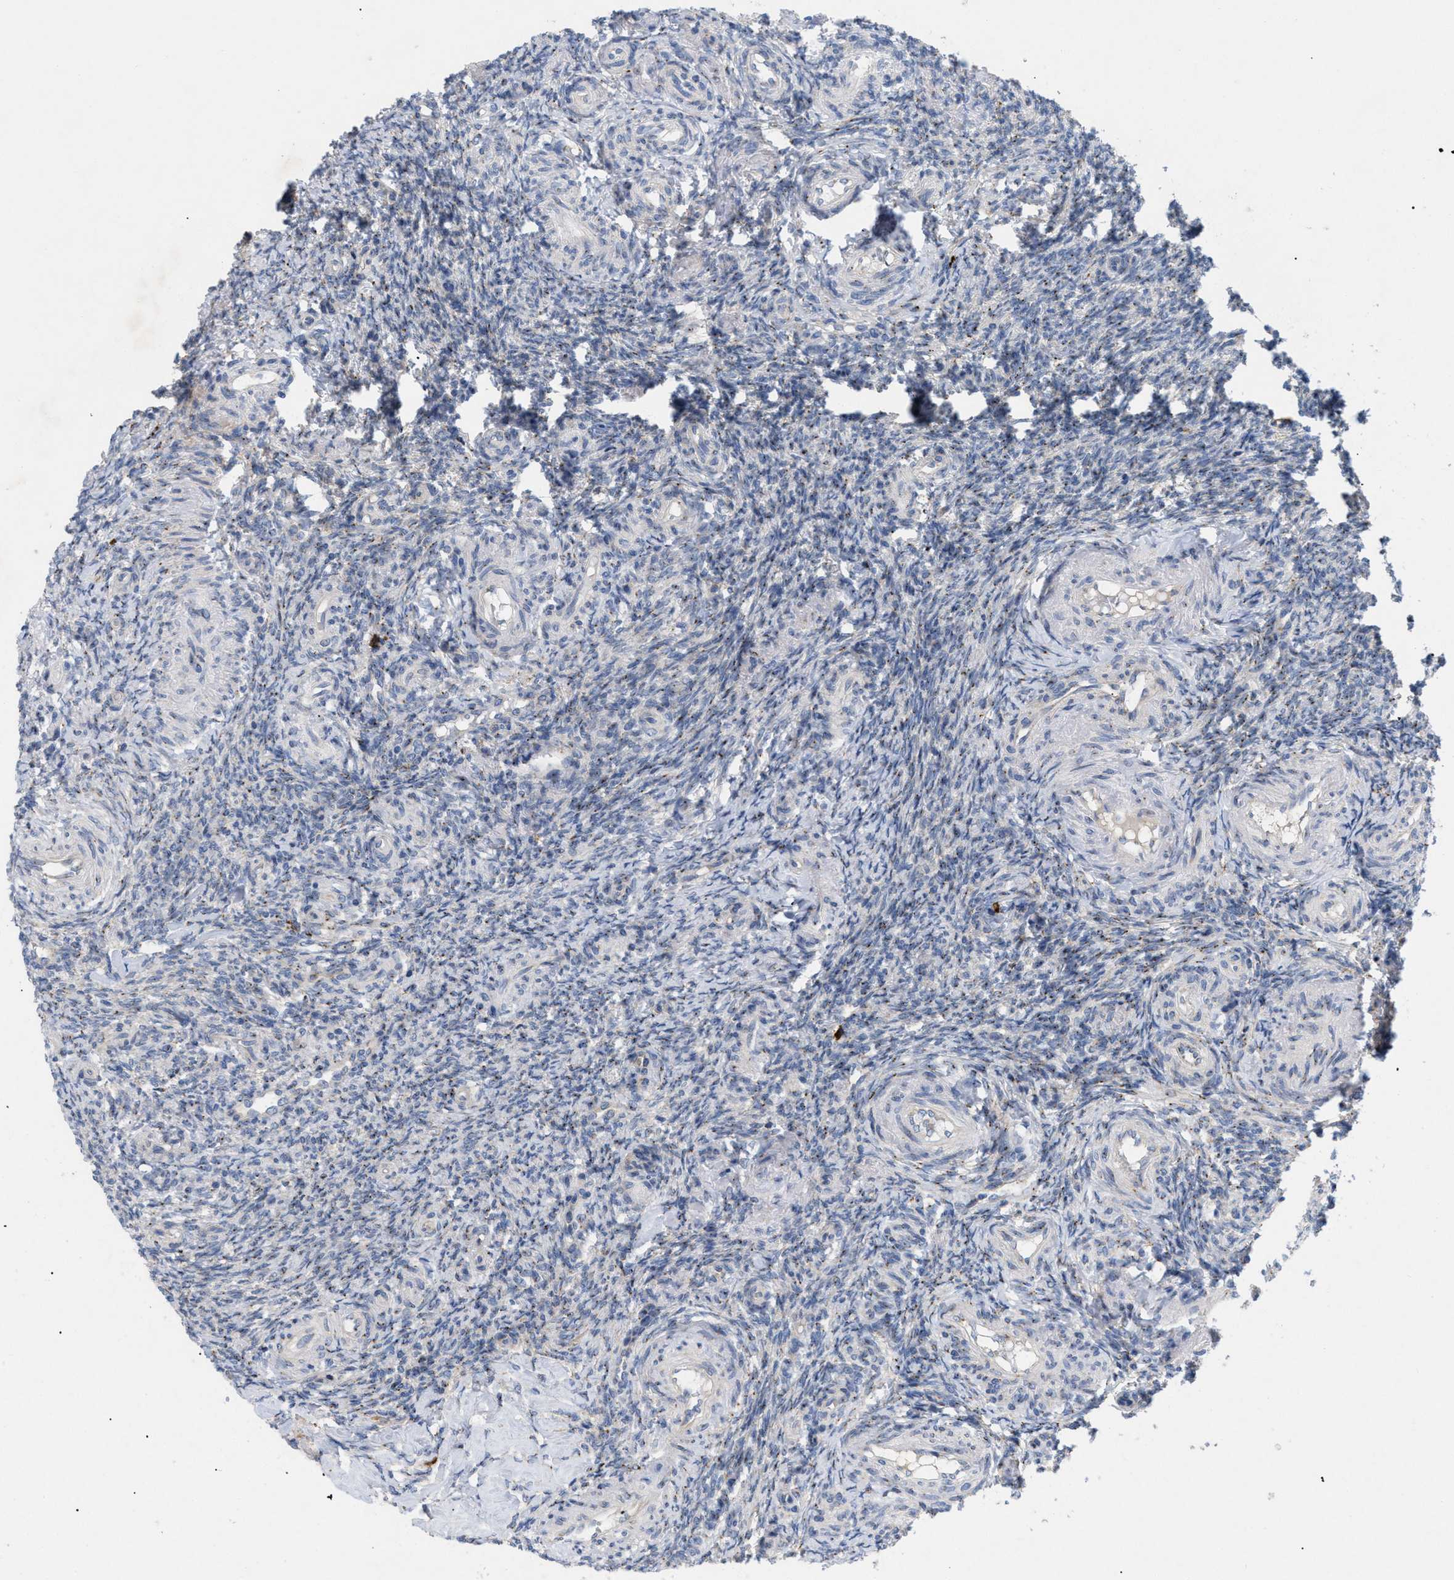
{"staining": {"intensity": "weak", "quantity": "25%-75%", "location": "cytoplasmic/membranous"}, "tissue": "ovary", "cell_type": "Ovarian stroma cells", "image_type": "normal", "snomed": [{"axis": "morphology", "description": "Normal tissue, NOS"}, {"axis": "topography", "description": "Ovary"}], "caption": "IHC of benign ovary reveals low levels of weak cytoplasmic/membranous staining in approximately 25%-75% of ovarian stroma cells.", "gene": "SLC50A1", "patient": {"sex": "female", "age": 41}}